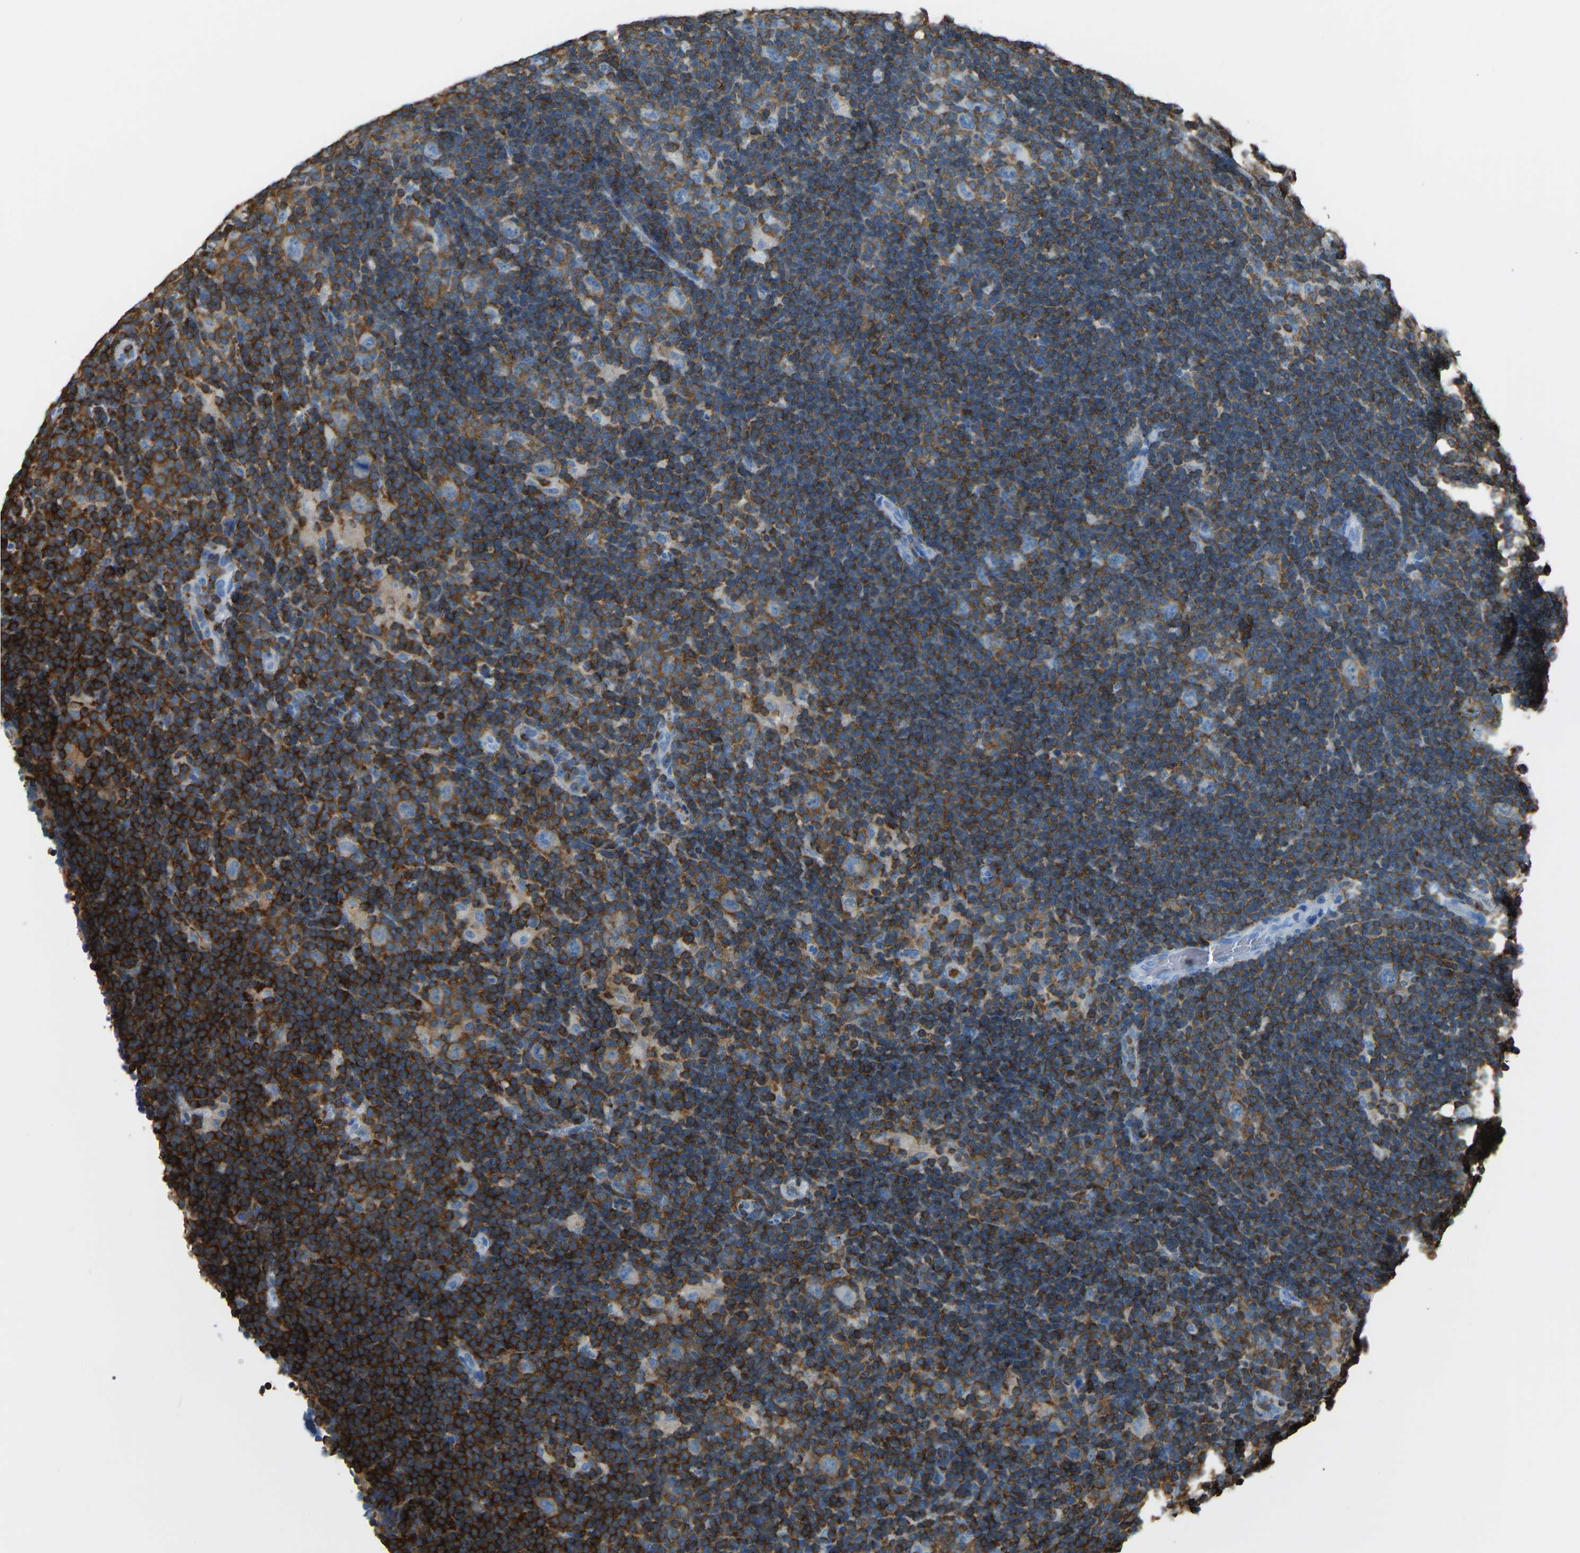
{"staining": {"intensity": "negative", "quantity": "none", "location": "none"}, "tissue": "lymphoma", "cell_type": "Tumor cells", "image_type": "cancer", "snomed": [{"axis": "morphology", "description": "Hodgkin's disease, NOS"}, {"axis": "topography", "description": "Lymph node"}], "caption": "This is an immunohistochemistry micrograph of lymphoma. There is no expression in tumor cells.", "gene": "ARHGAP45", "patient": {"sex": "female", "age": 57}}